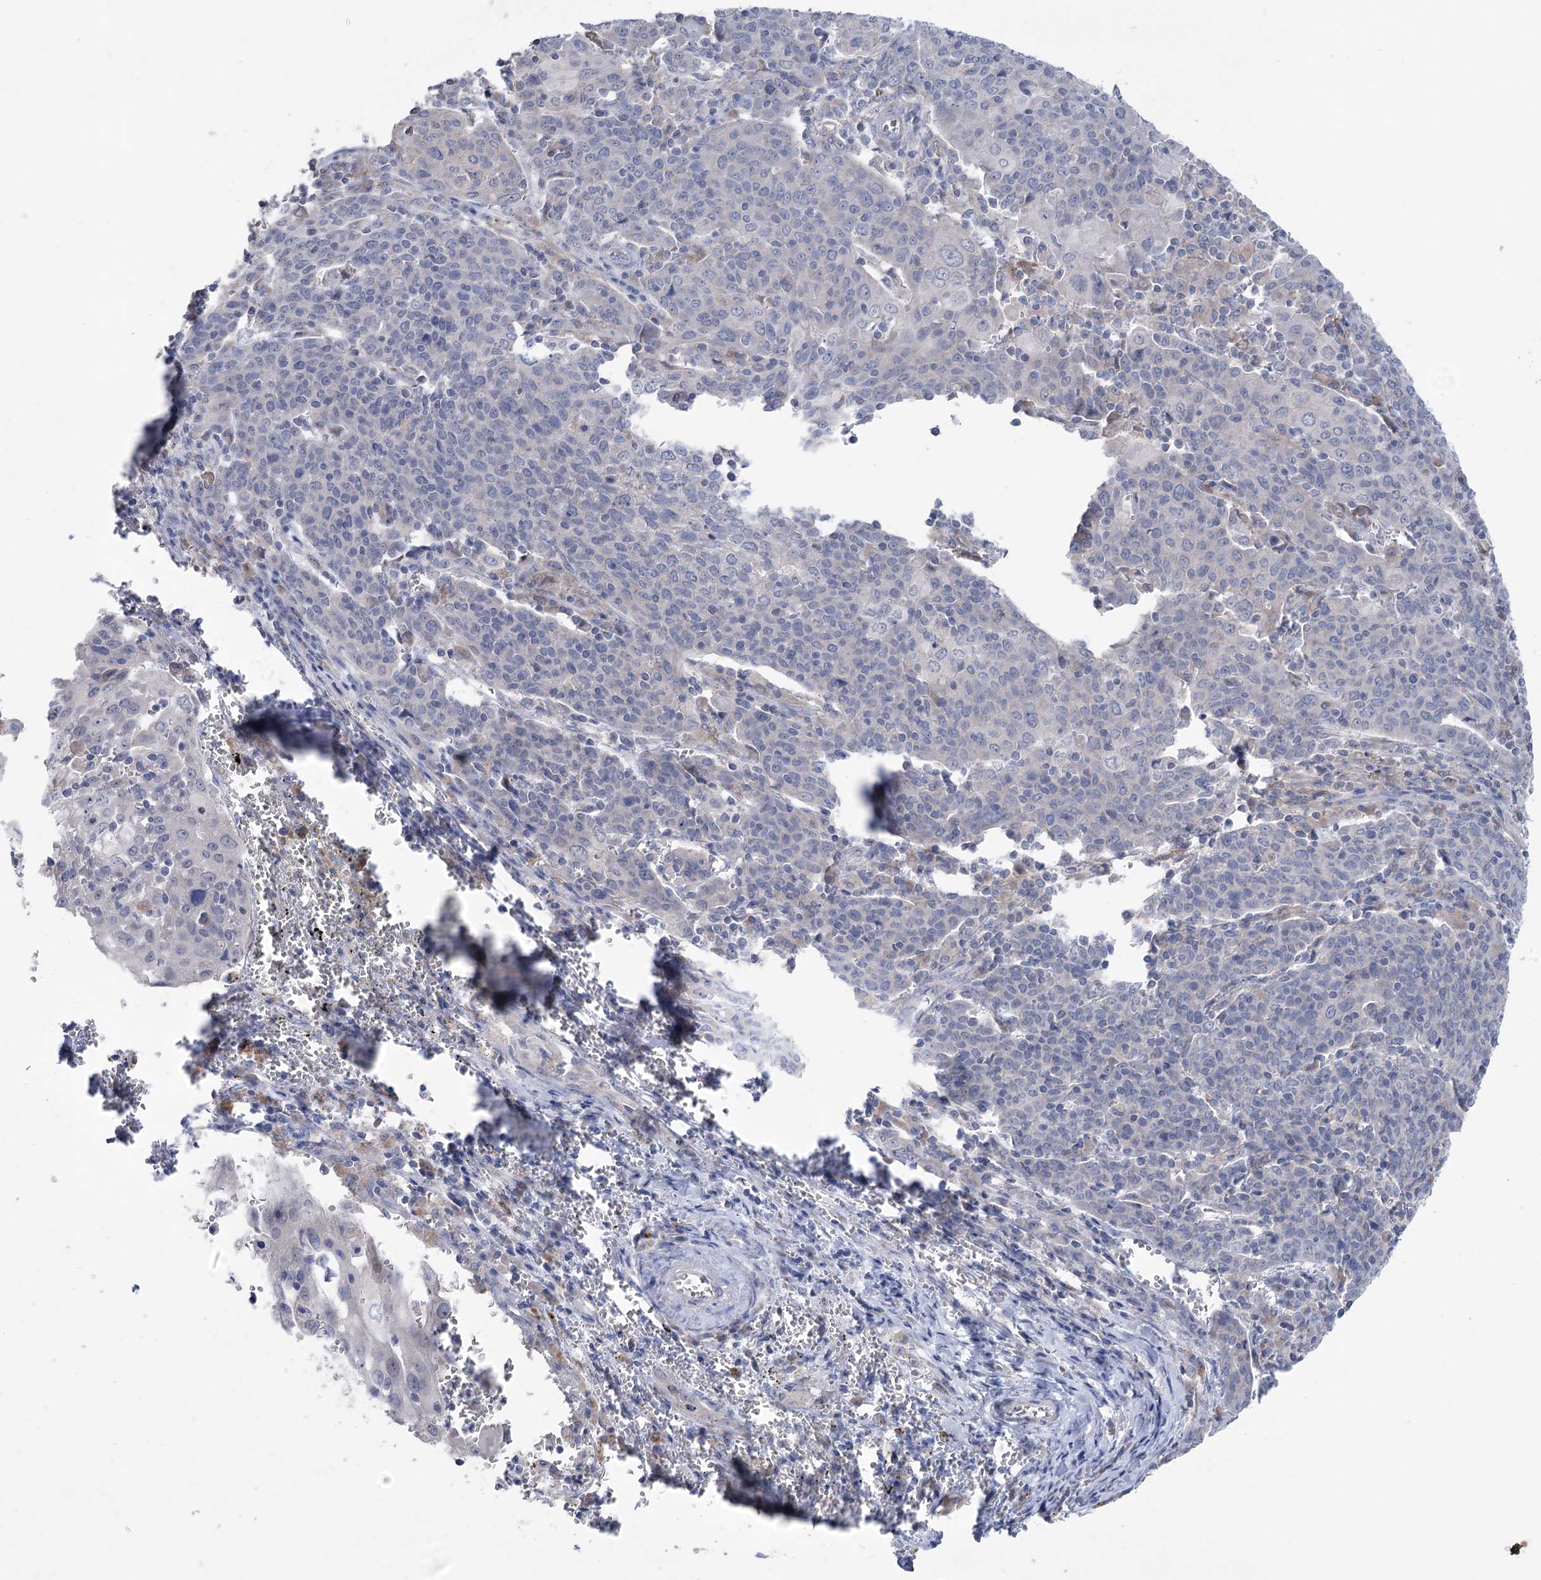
{"staining": {"intensity": "negative", "quantity": "none", "location": "none"}, "tissue": "cervical cancer", "cell_type": "Tumor cells", "image_type": "cancer", "snomed": [{"axis": "morphology", "description": "Squamous cell carcinoma, NOS"}, {"axis": "topography", "description": "Cervix"}], "caption": "The immunohistochemistry photomicrograph has no significant expression in tumor cells of squamous cell carcinoma (cervical) tissue.", "gene": "MTCH2", "patient": {"sex": "female", "age": 67}}